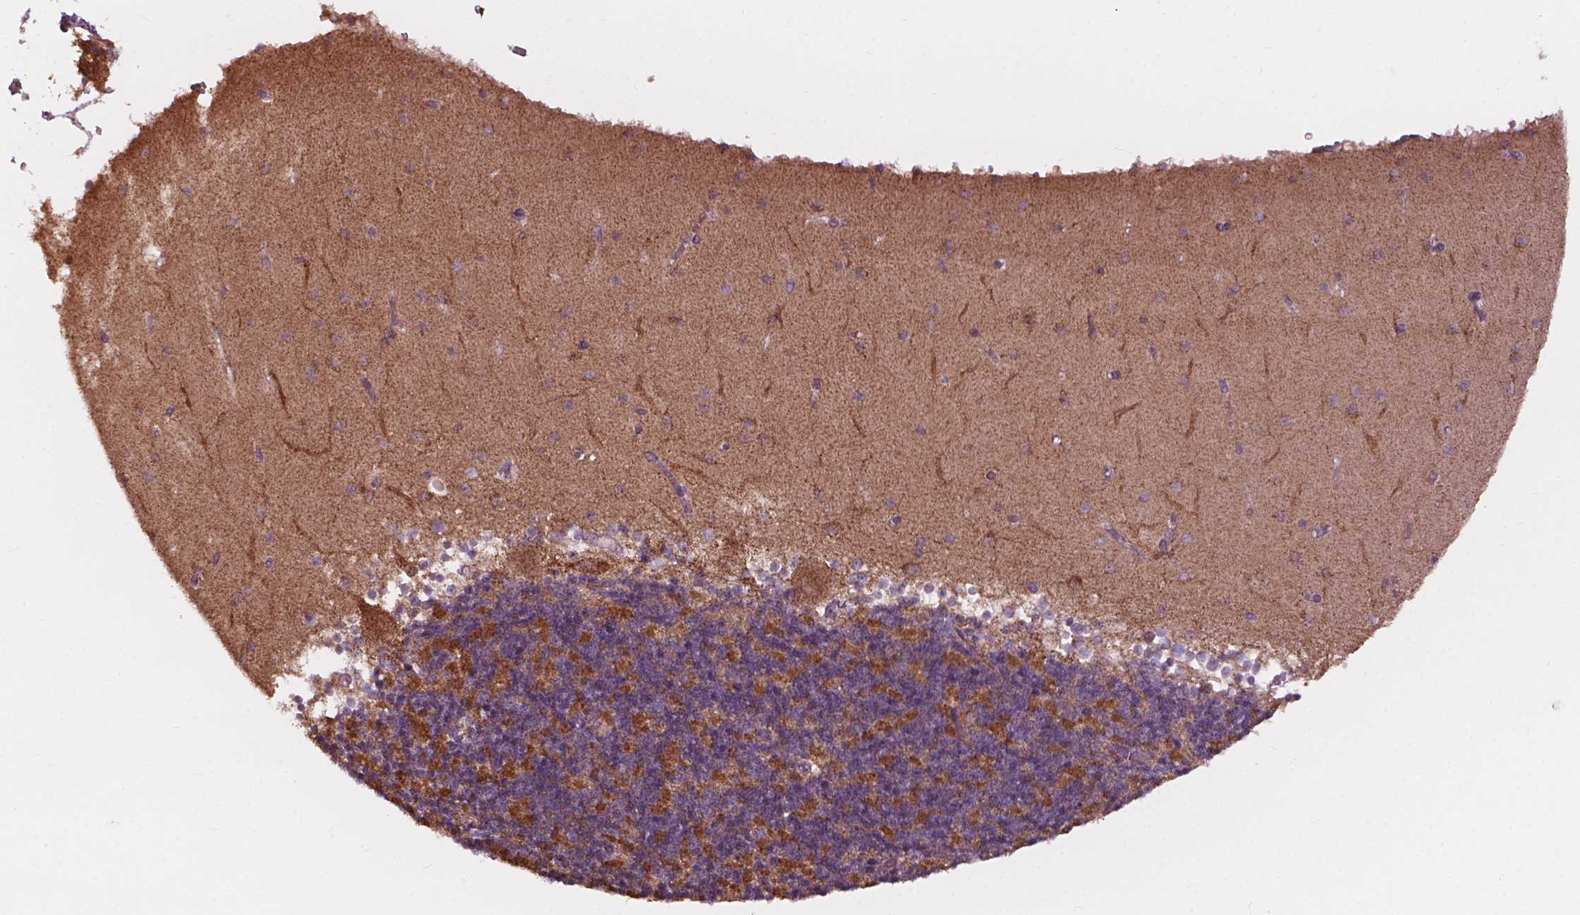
{"staining": {"intensity": "moderate", "quantity": ">75%", "location": "cytoplasmic/membranous"}, "tissue": "cerebellum", "cell_type": "Cells in granular layer", "image_type": "normal", "snomed": [{"axis": "morphology", "description": "Normal tissue, NOS"}, {"axis": "topography", "description": "Cerebellum"}], "caption": "This histopathology image exhibits immunohistochemistry staining of unremarkable cerebellum, with medium moderate cytoplasmic/membranous expression in about >75% of cells in granular layer.", "gene": "NDUFA10", "patient": {"sex": "female", "age": 28}}